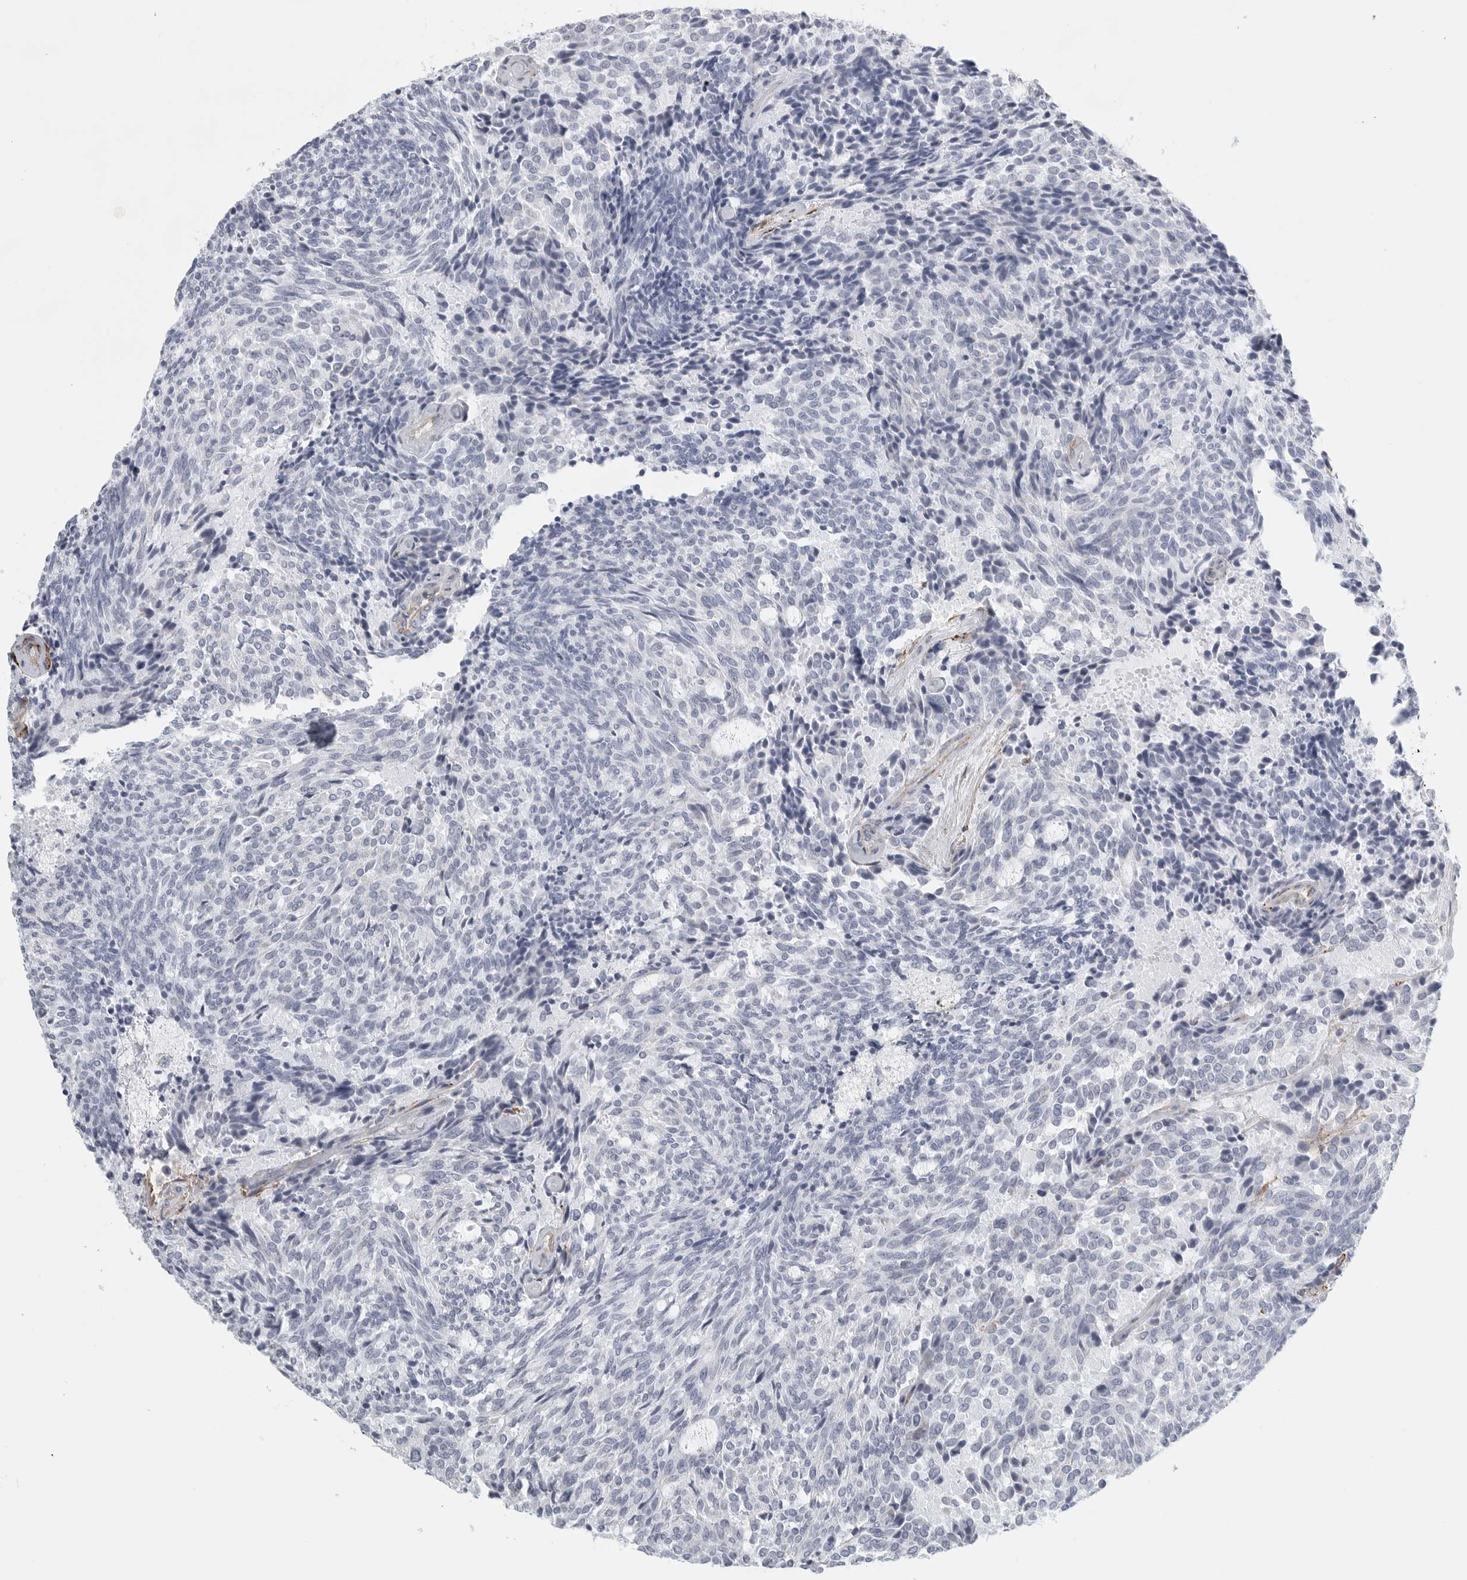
{"staining": {"intensity": "negative", "quantity": "none", "location": "none"}, "tissue": "carcinoid", "cell_type": "Tumor cells", "image_type": "cancer", "snomed": [{"axis": "morphology", "description": "Carcinoid, malignant, NOS"}, {"axis": "topography", "description": "Pancreas"}], "caption": "Immunohistochemical staining of human carcinoid reveals no significant expression in tumor cells.", "gene": "TNR", "patient": {"sex": "female", "age": 54}}